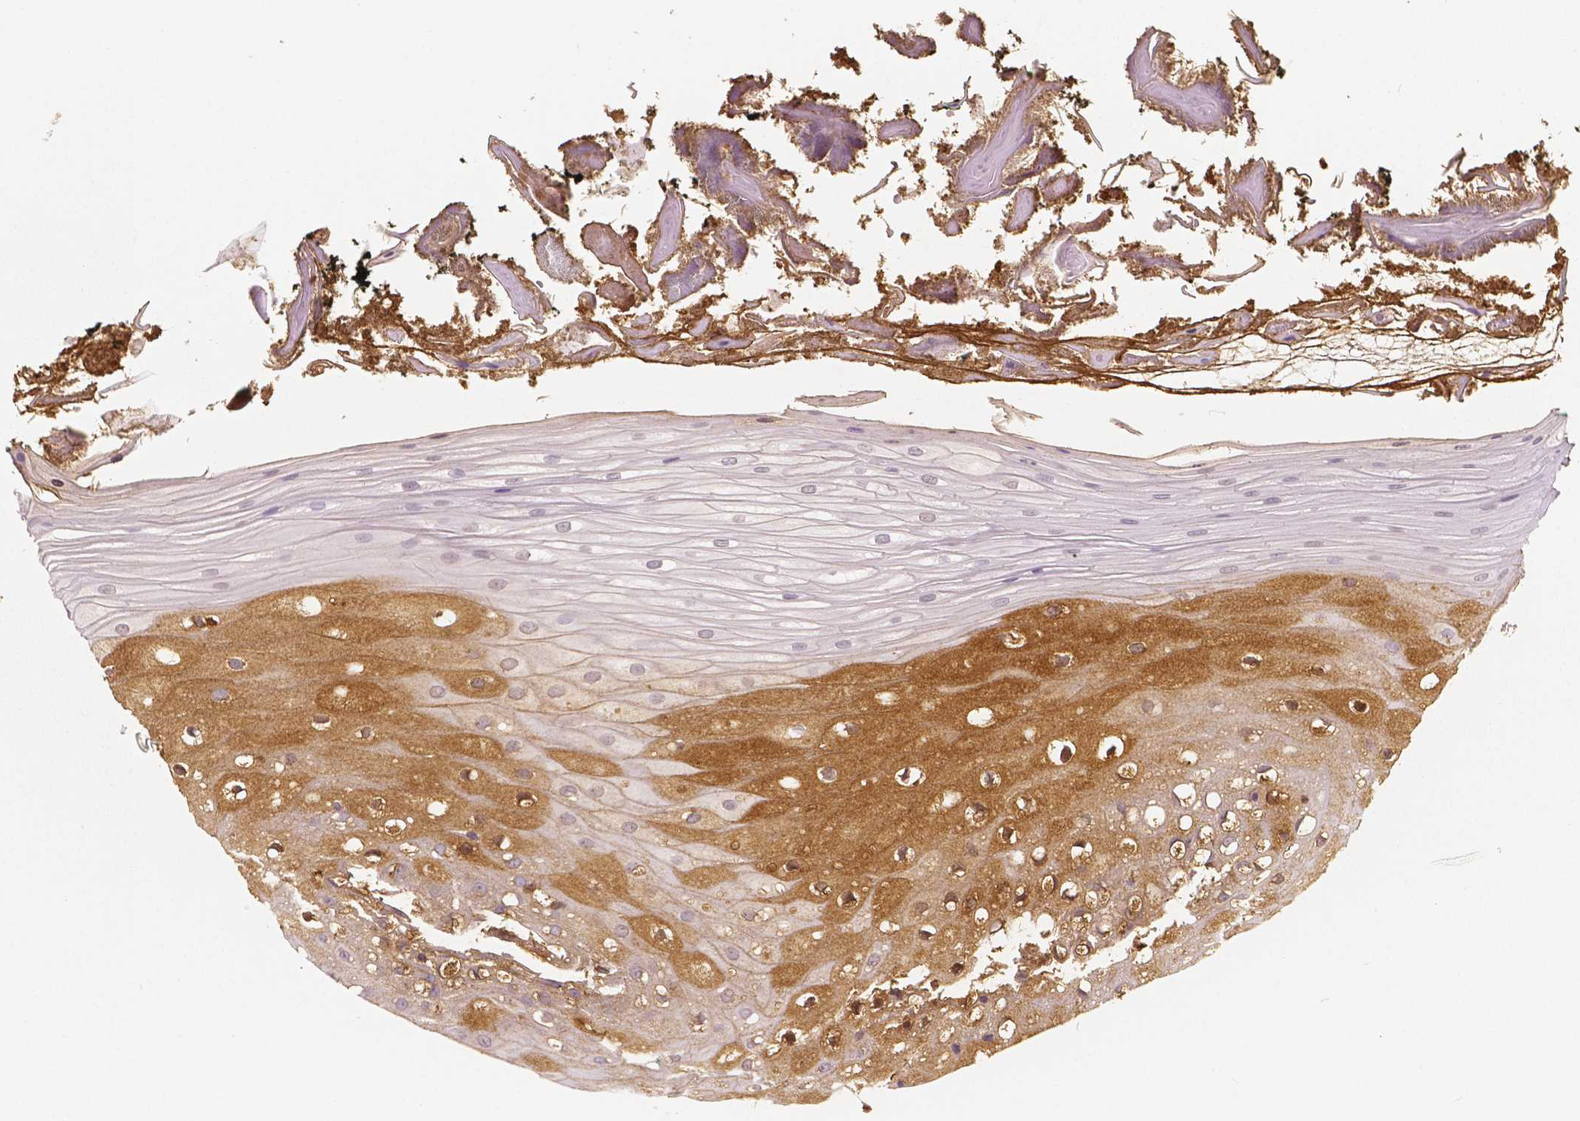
{"staining": {"intensity": "strong", "quantity": "<25%", "location": "cytoplasmic/membranous,nuclear"}, "tissue": "oral mucosa", "cell_type": "Squamous epithelial cells", "image_type": "normal", "snomed": [{"axis": "morphology", "description": "Normal tissue, NOS"}, {"axis": "morphology", "description": "Squamous cell carcinoma, NOS"}, {"axis": "topography", "description": "Oral tissue"}, {"axis": "topography", "description": "Head-Neck"}], "caption": "Brown immunohistochemical staining in normal human oral mucosa displays strong cytoplasmic/membranous,nuclear staining in about <25% of squamous epithelial cells. (DAB IHC with brightfield microscopy, high magnification).", "gene": "APOA4", "patient": {"sex": "male", "age": 69}}